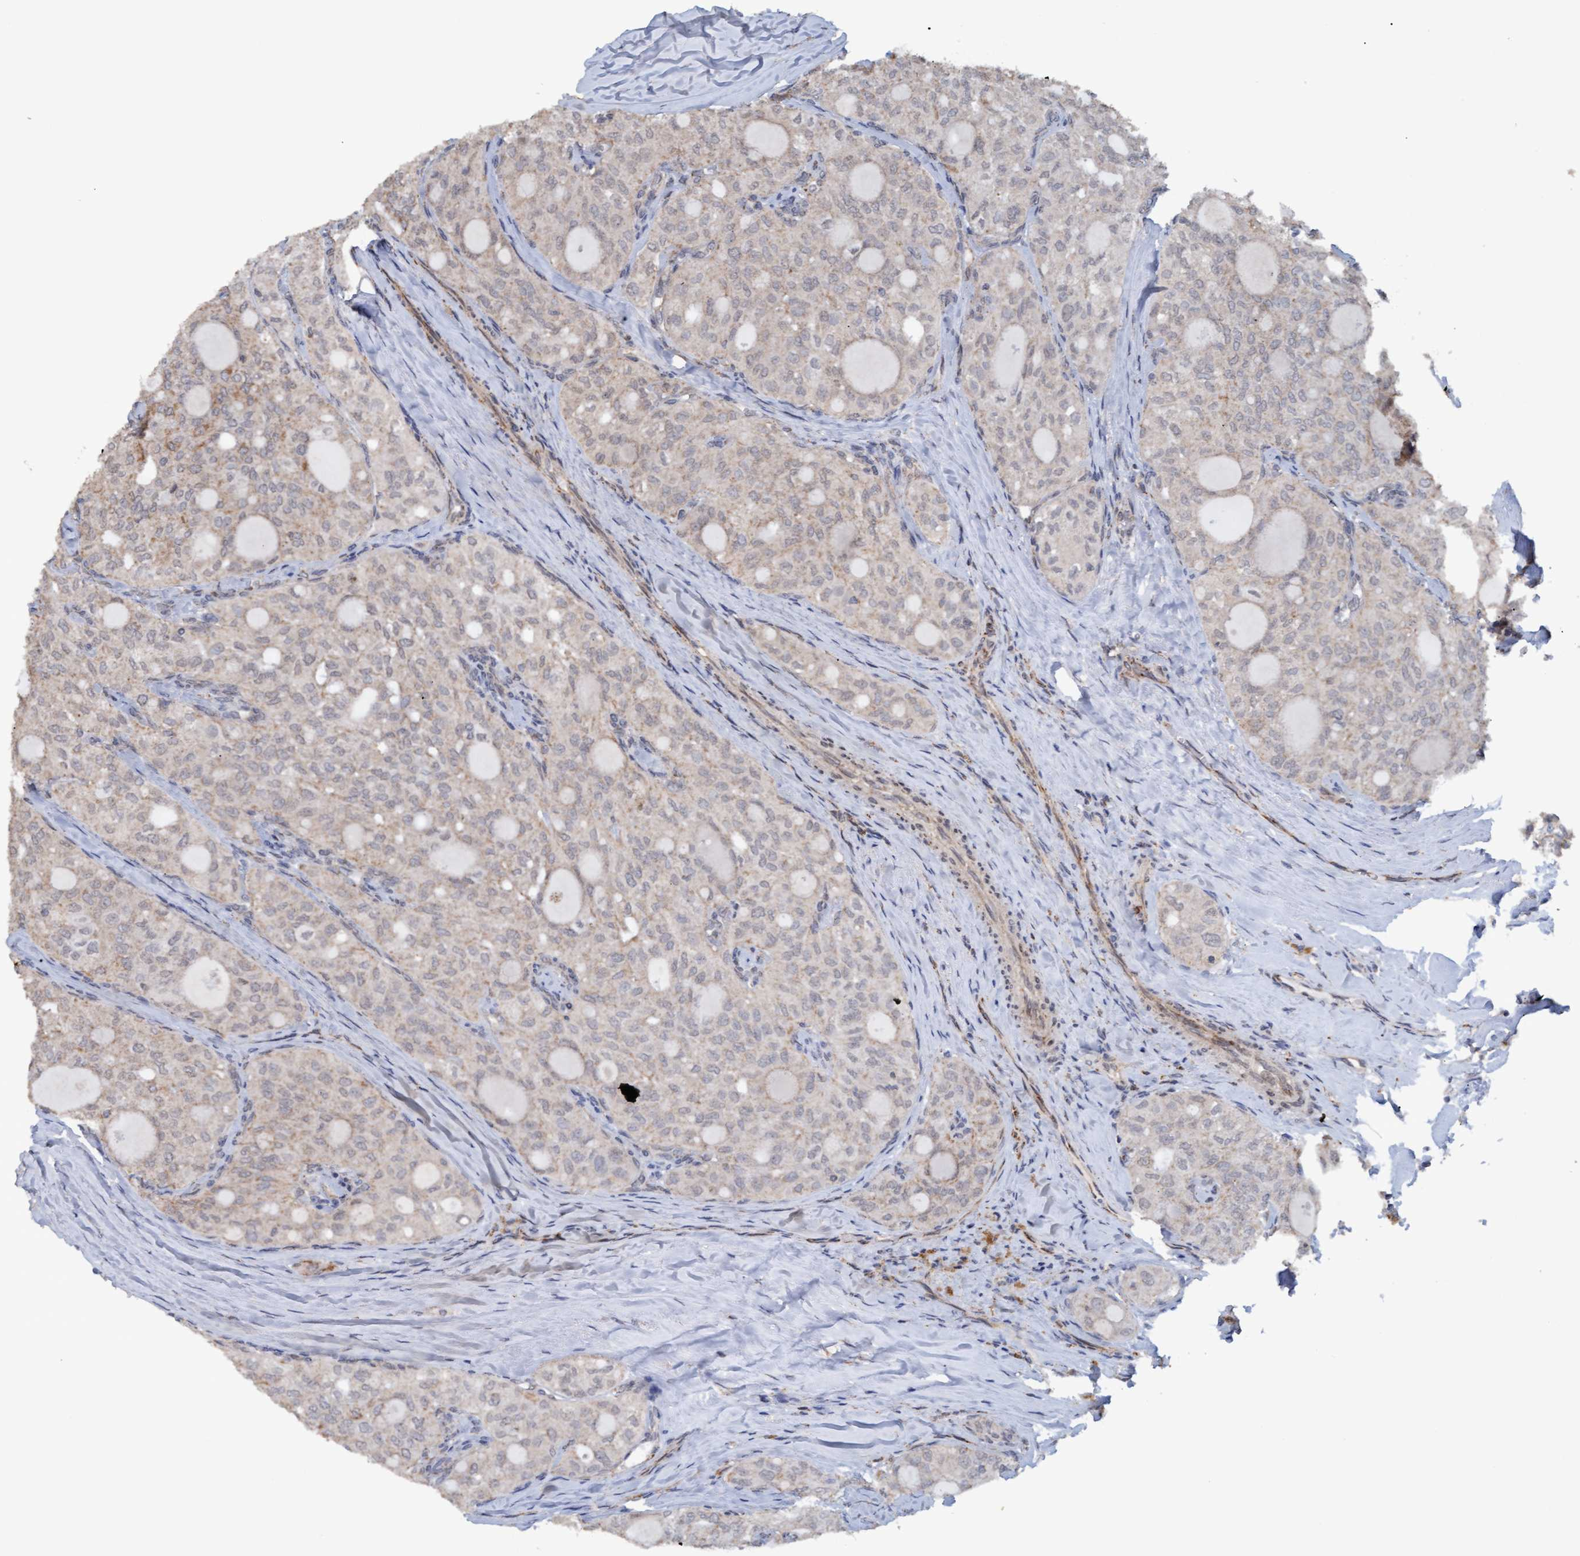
{"staining": {"intensity": "weak", "quantity": ">75%", "location": "cytoplasmic/membranous"}, "tissue": "thyroid cancer", "cell_type": "Tumor cells", "image_type": "cancer", "snomed": [{"axis": "morphology", "description": "Follicular adenoma carcinoma, NOS"}, {"axis": "topography", "description": "Thyroid gland"}], "caption": "Thyroid cancer (follicular adenoma carcinoma) stained with DAB (3,3'-diaminobenzidine) immunohistochemistry (IHC) demonstrates low levels of weak cytoplasmic/membranous positivity in about >75% of tumor cells.", "gene": "MGLL", "patient": {"sex": "male", "age": 75}}